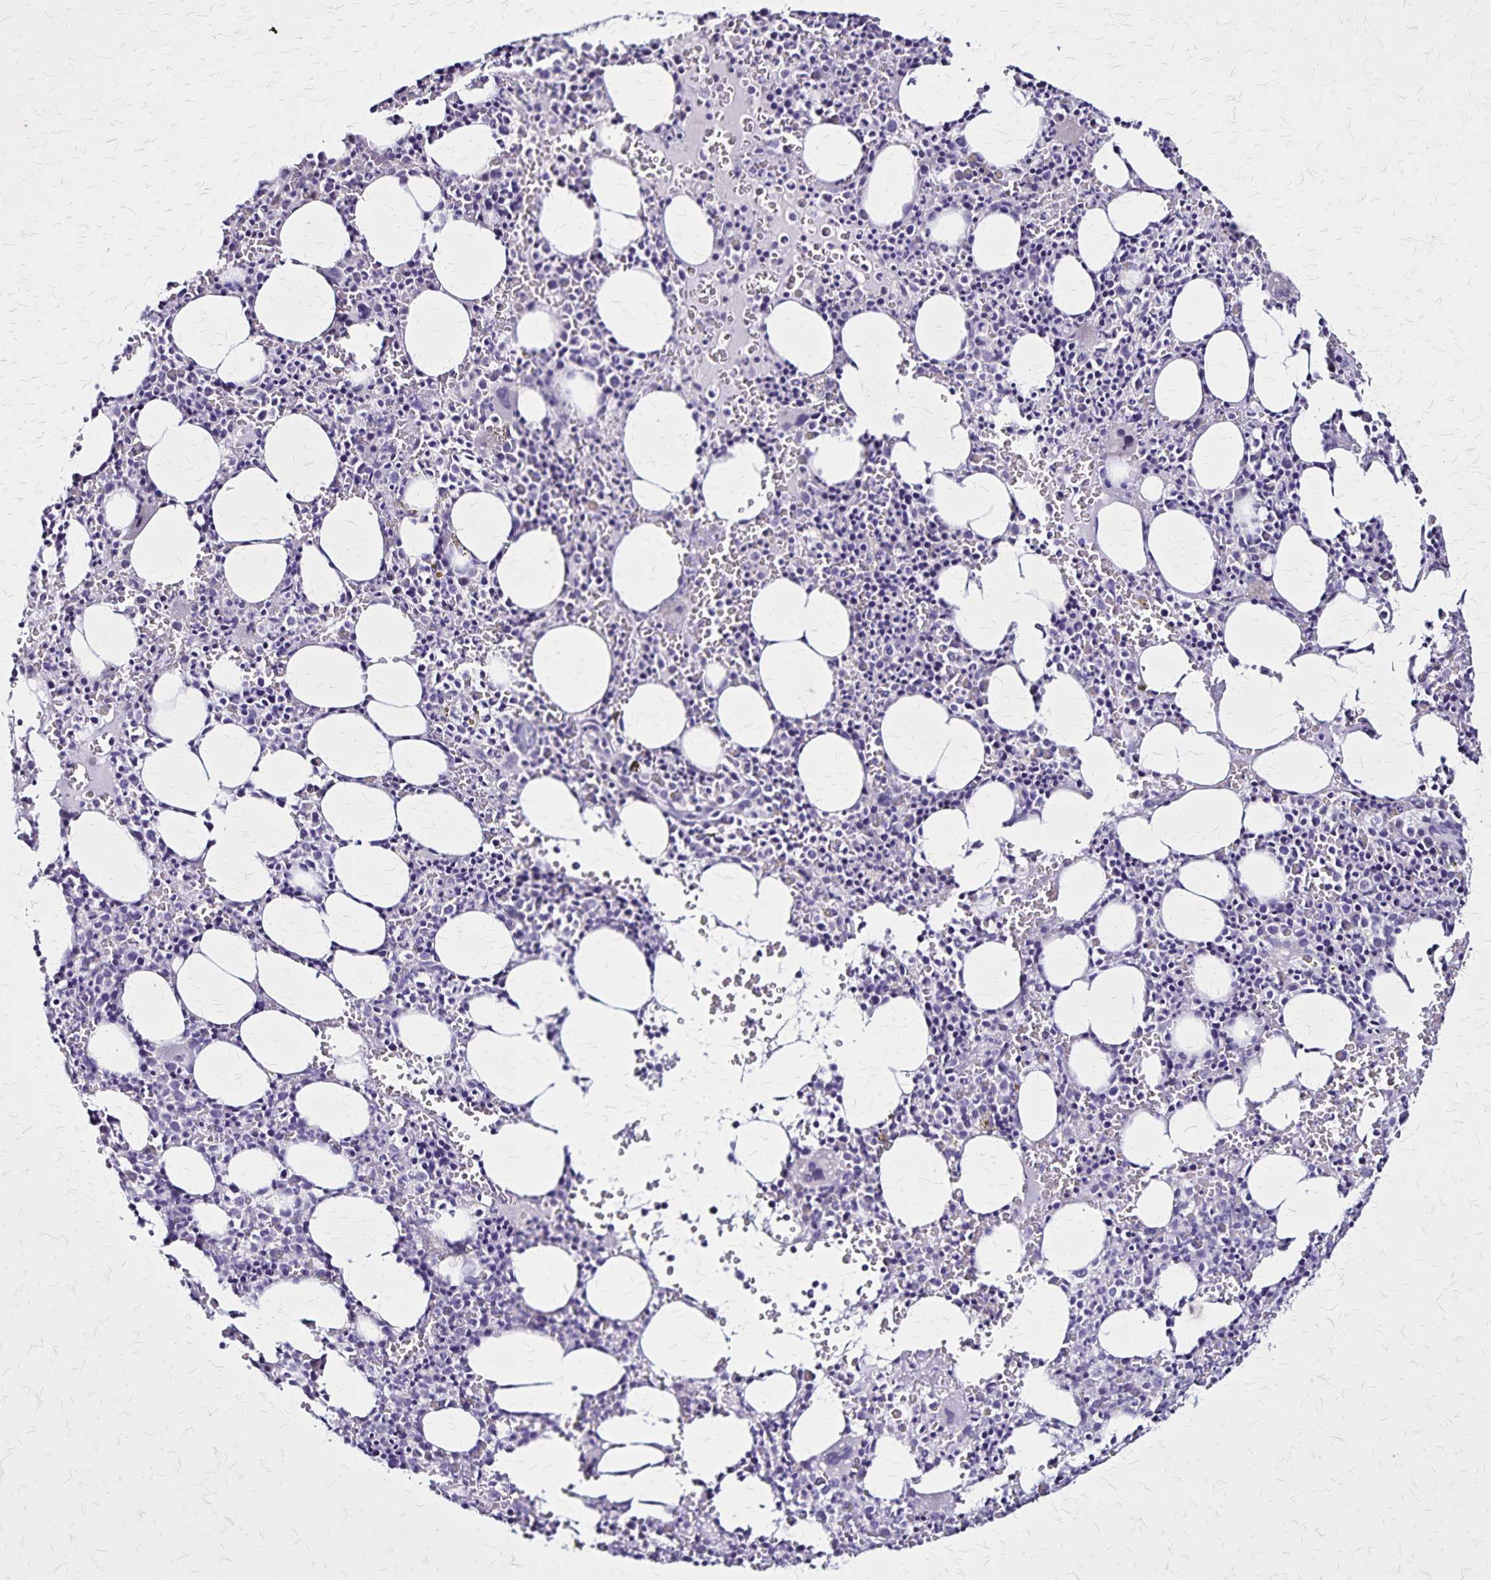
{"staining": {"intensity": "negative", "quantity": "none", "location": "none"}, "tissue": "bone marrow", "cell_type": "Hematopoietic cells", "image_type": "normal", "snomed": [{"axis": "morphology", "description": "Normal tissue, NOS"}, {"axis": "topography", "description": "Bone marrow"}], "caption": "Immunohistochemistry of unremarkable human bone marrow exhibits no positivity in hematopoietic cells.", "gene": "PLXNA4", "patient": {"sex": "male", "age": 63}}